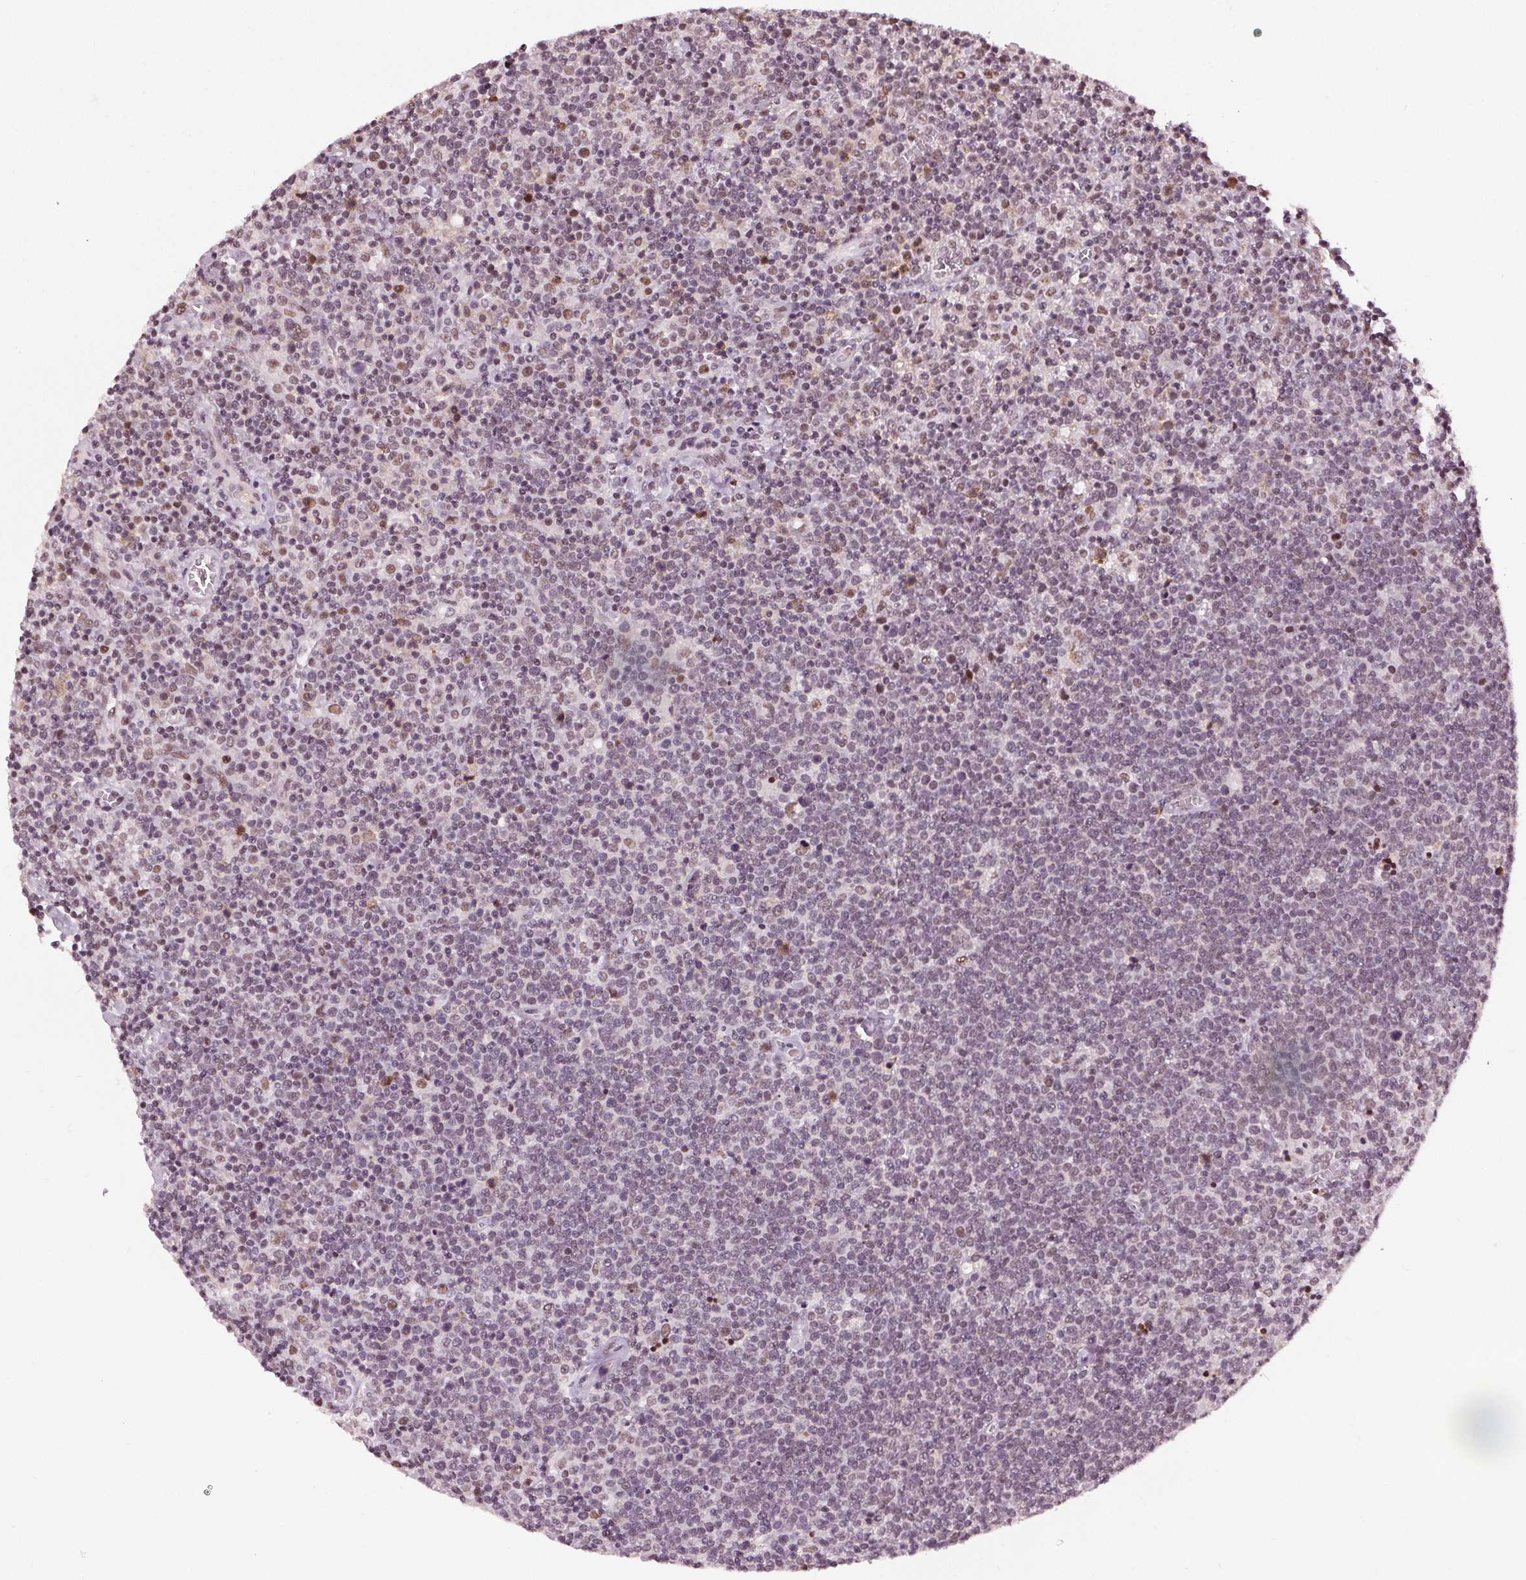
{"staining": {"intensity": "weak", "quantity": "25%-75%", "location": "nuclear"}, "tissue": "lymphoma", "cell_type": "Tumor cells", "image_type": "cancer", "snomed": [{"axis": "morphology", "description": "Malignant lymphoma, non-Hodgkin's type, High grade"}, {"axis": "topography", "description": "Lymph node"}], "caption": "An immunohistochemistry micrograph of neoplastic tissue is shown. Protein staining in brown labels weak nuclear positivity in lymphoma within tumor cells.", "gene": "IWS1", "patient": {"sex": "male", "age": 61}}